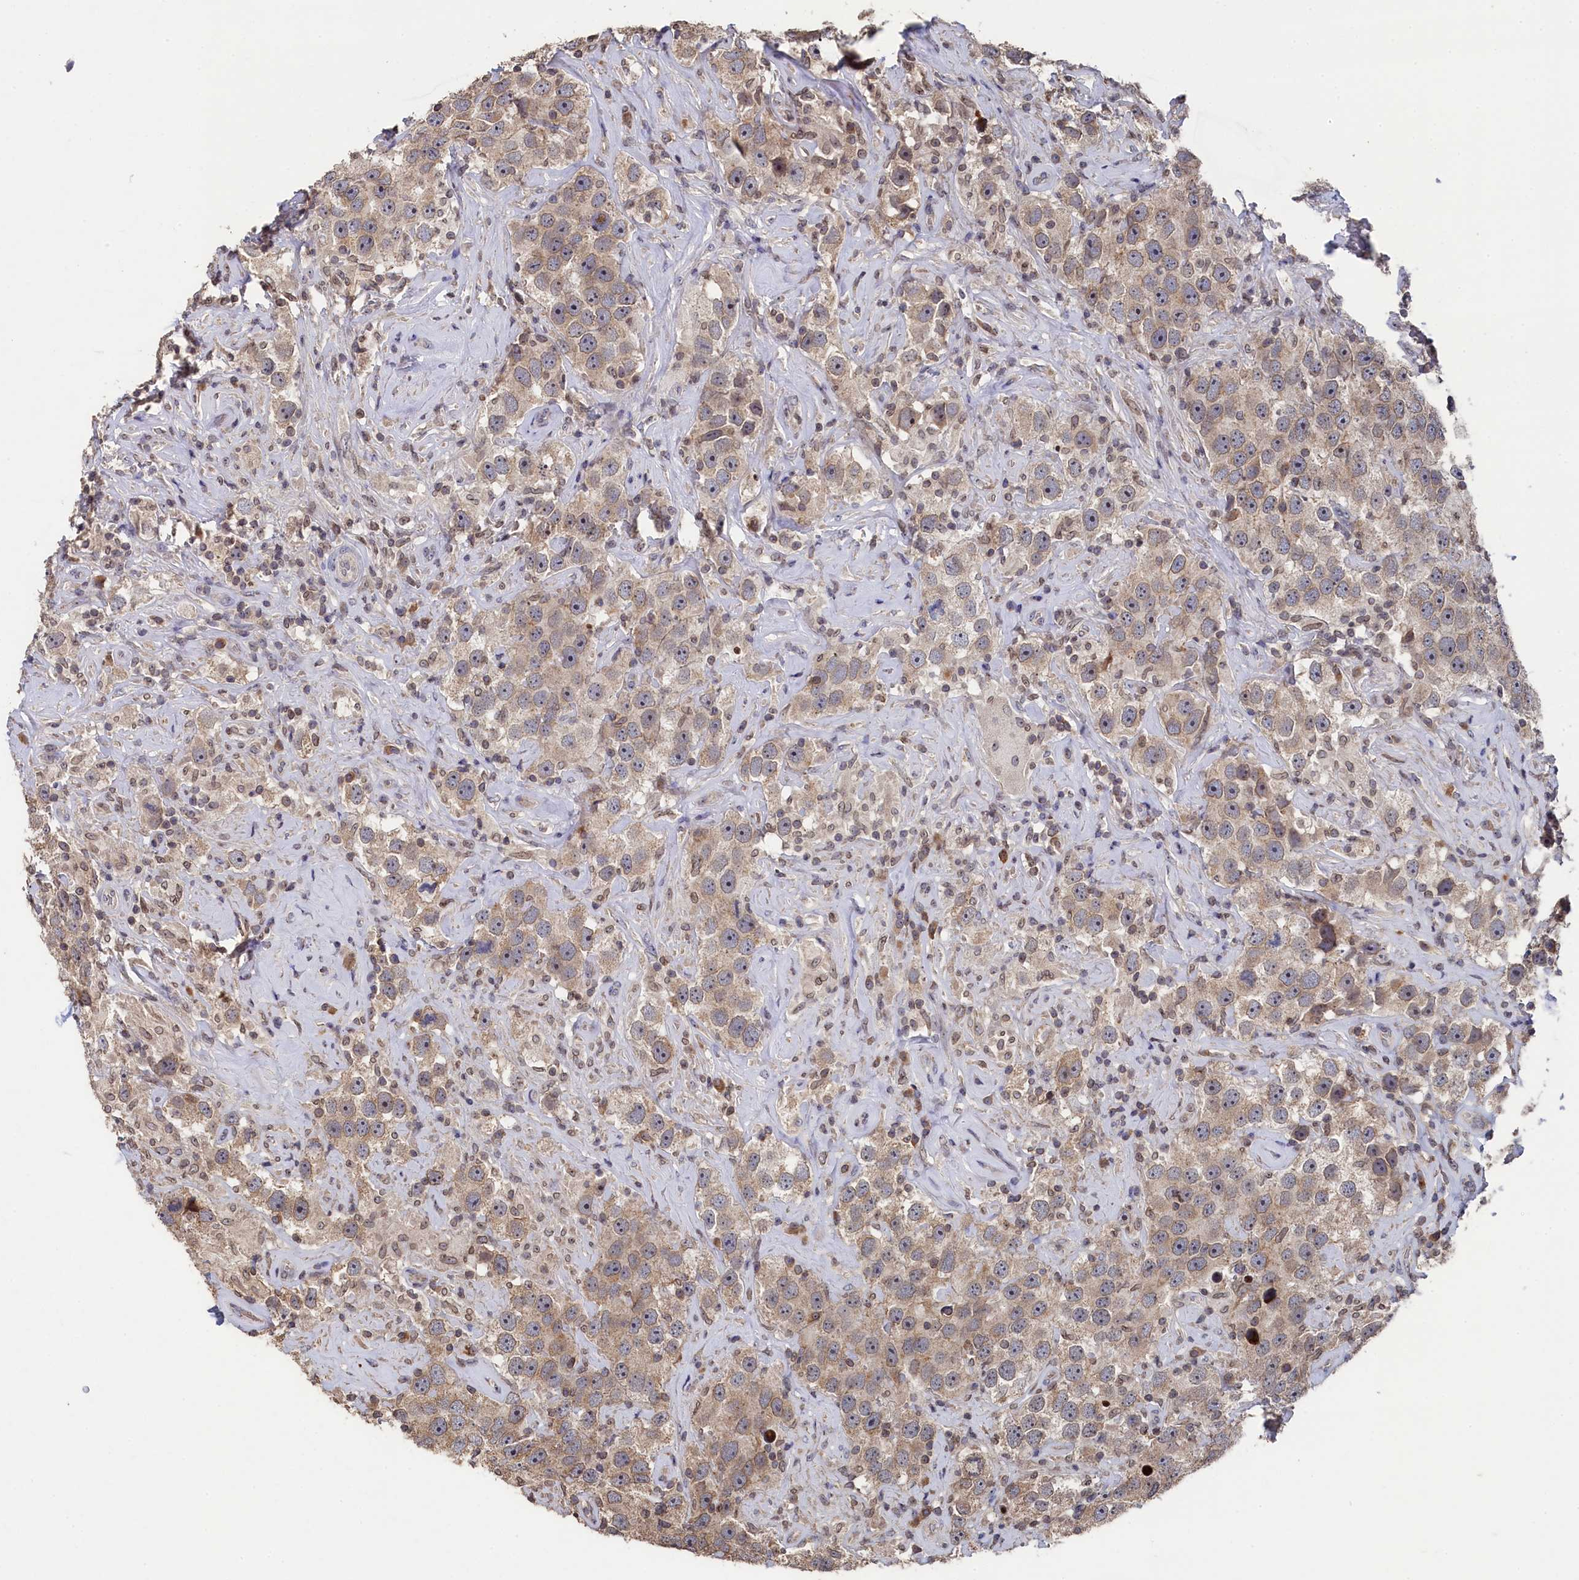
{"staining": {"intensity": "moderate", "quantity": ">75%", "location": "cytoplasmic/membranous"}, "tissue": "testis cancer", "cell_type": "Tumor cells", "image_type": "cancer", "snomed": [{"axis": "morphology", "description": "Seminoma, NOS"}, {"axis": "topography", "description": "Testis"}], "caption": "Testis cancer stained with DAB (3,3'-diaminobenzidine) IHC exhibits medium levels of moderate cytoplasmic/membranous positivity in approximately >75% of tumor cells.", "gene": "ANKEF1", "patient": {"sex": "male", "age": 49}}